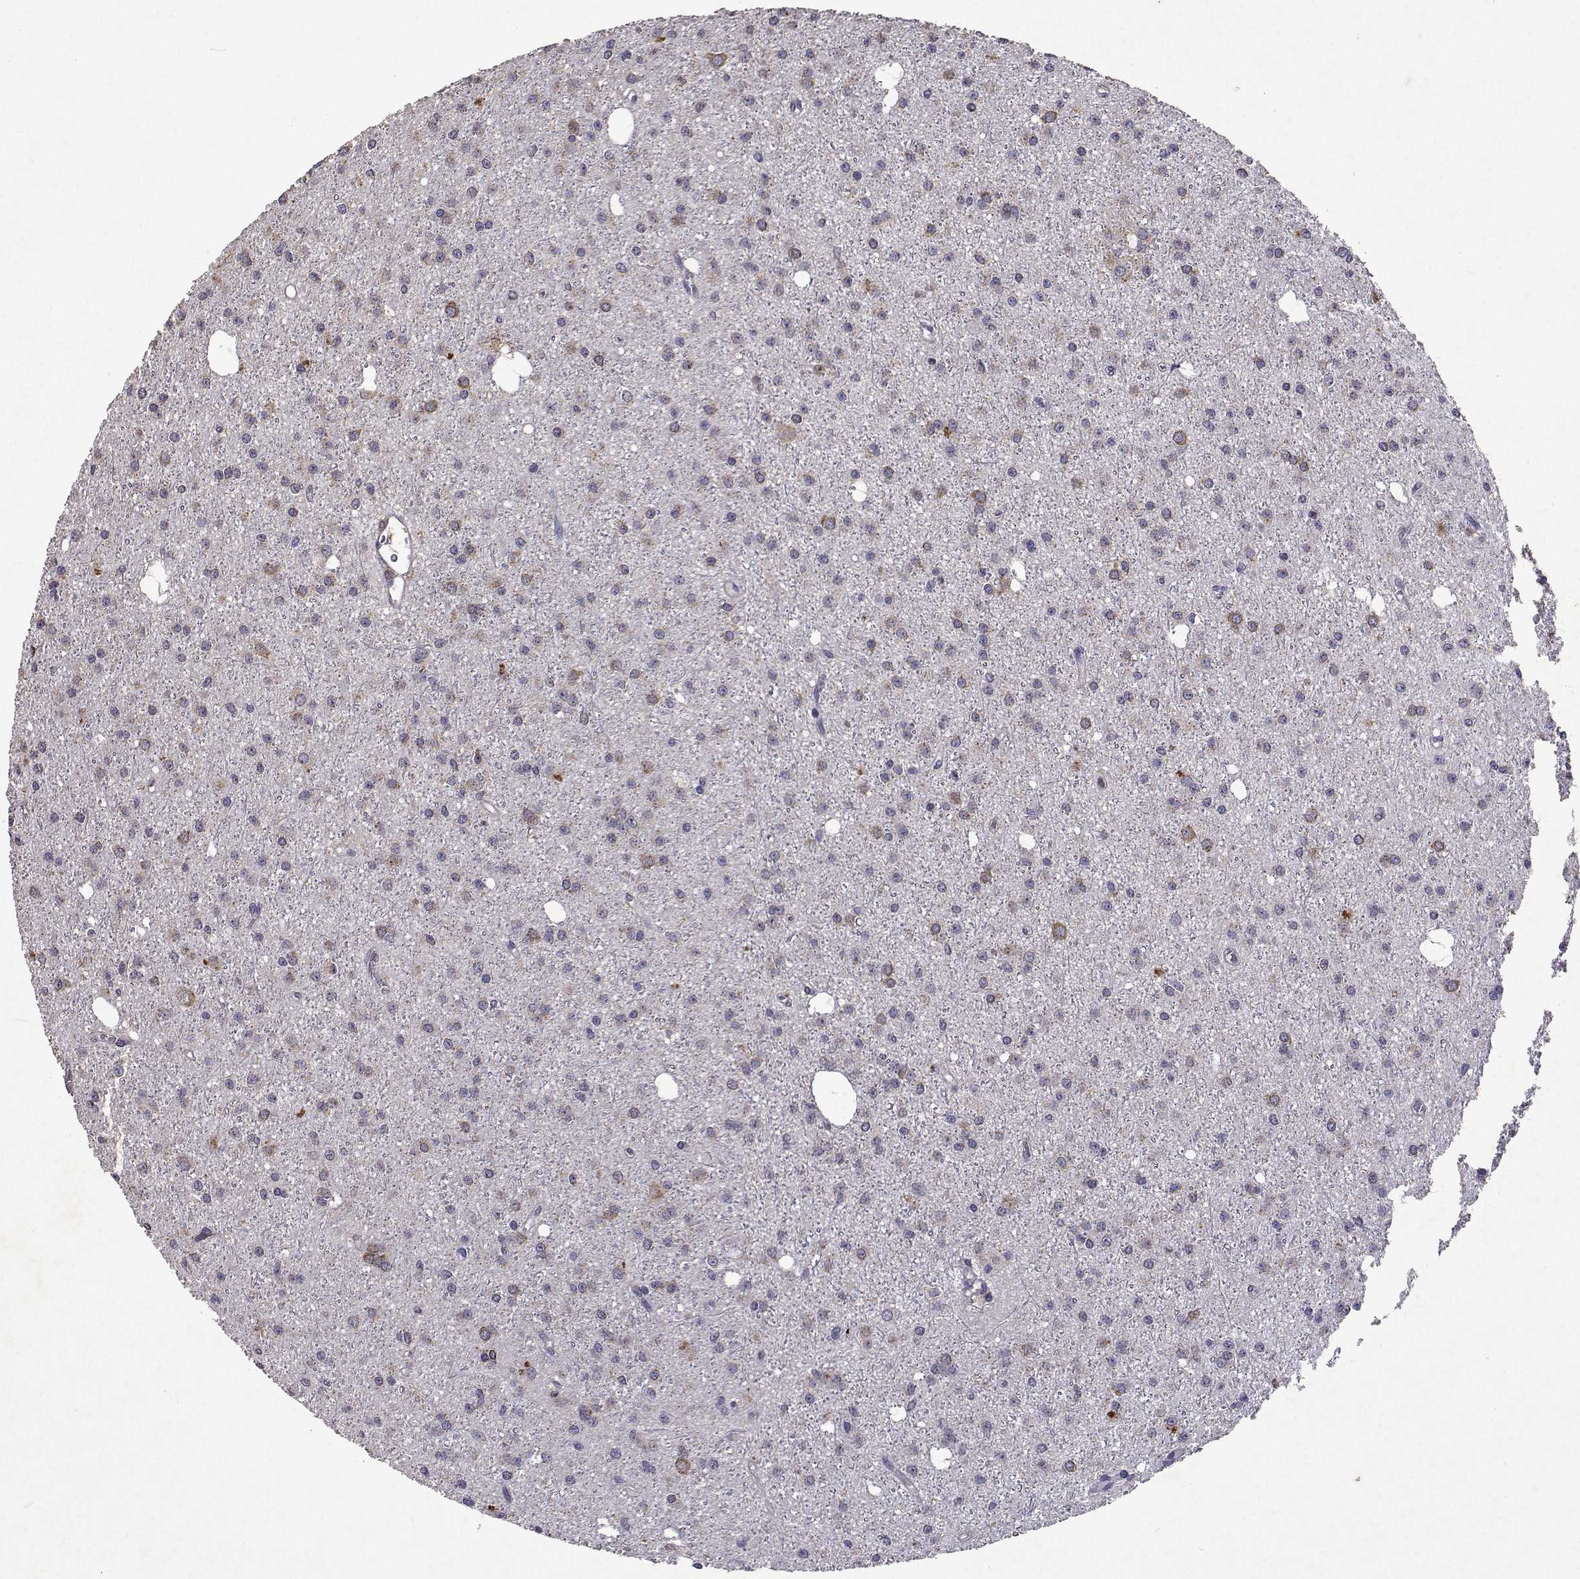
{"staining": {"intensity": "weak", "quantity": "<25%", "location": "cytoplasmic/membranous"}, "tissue": "glioma", "cell_type": "Tumor cells", "image_type": "cancer", "snomed": [{"axis": "morphology", "description": "Glioma, malignant, Low grade"}, {"axis": "topography", "description": "Brain"}], "caption": "DAB immunohistochemical staining of human glioma displays no significant staining in tumor cells. (Stains: DAB (3,3'-diaminobenzidine) IHC with hematoxylin counter stain, Microscopy: brightfield microscopy at high magnification).", "gene": "TARBP2", "patient": {"sex": "male", "age": 27}}